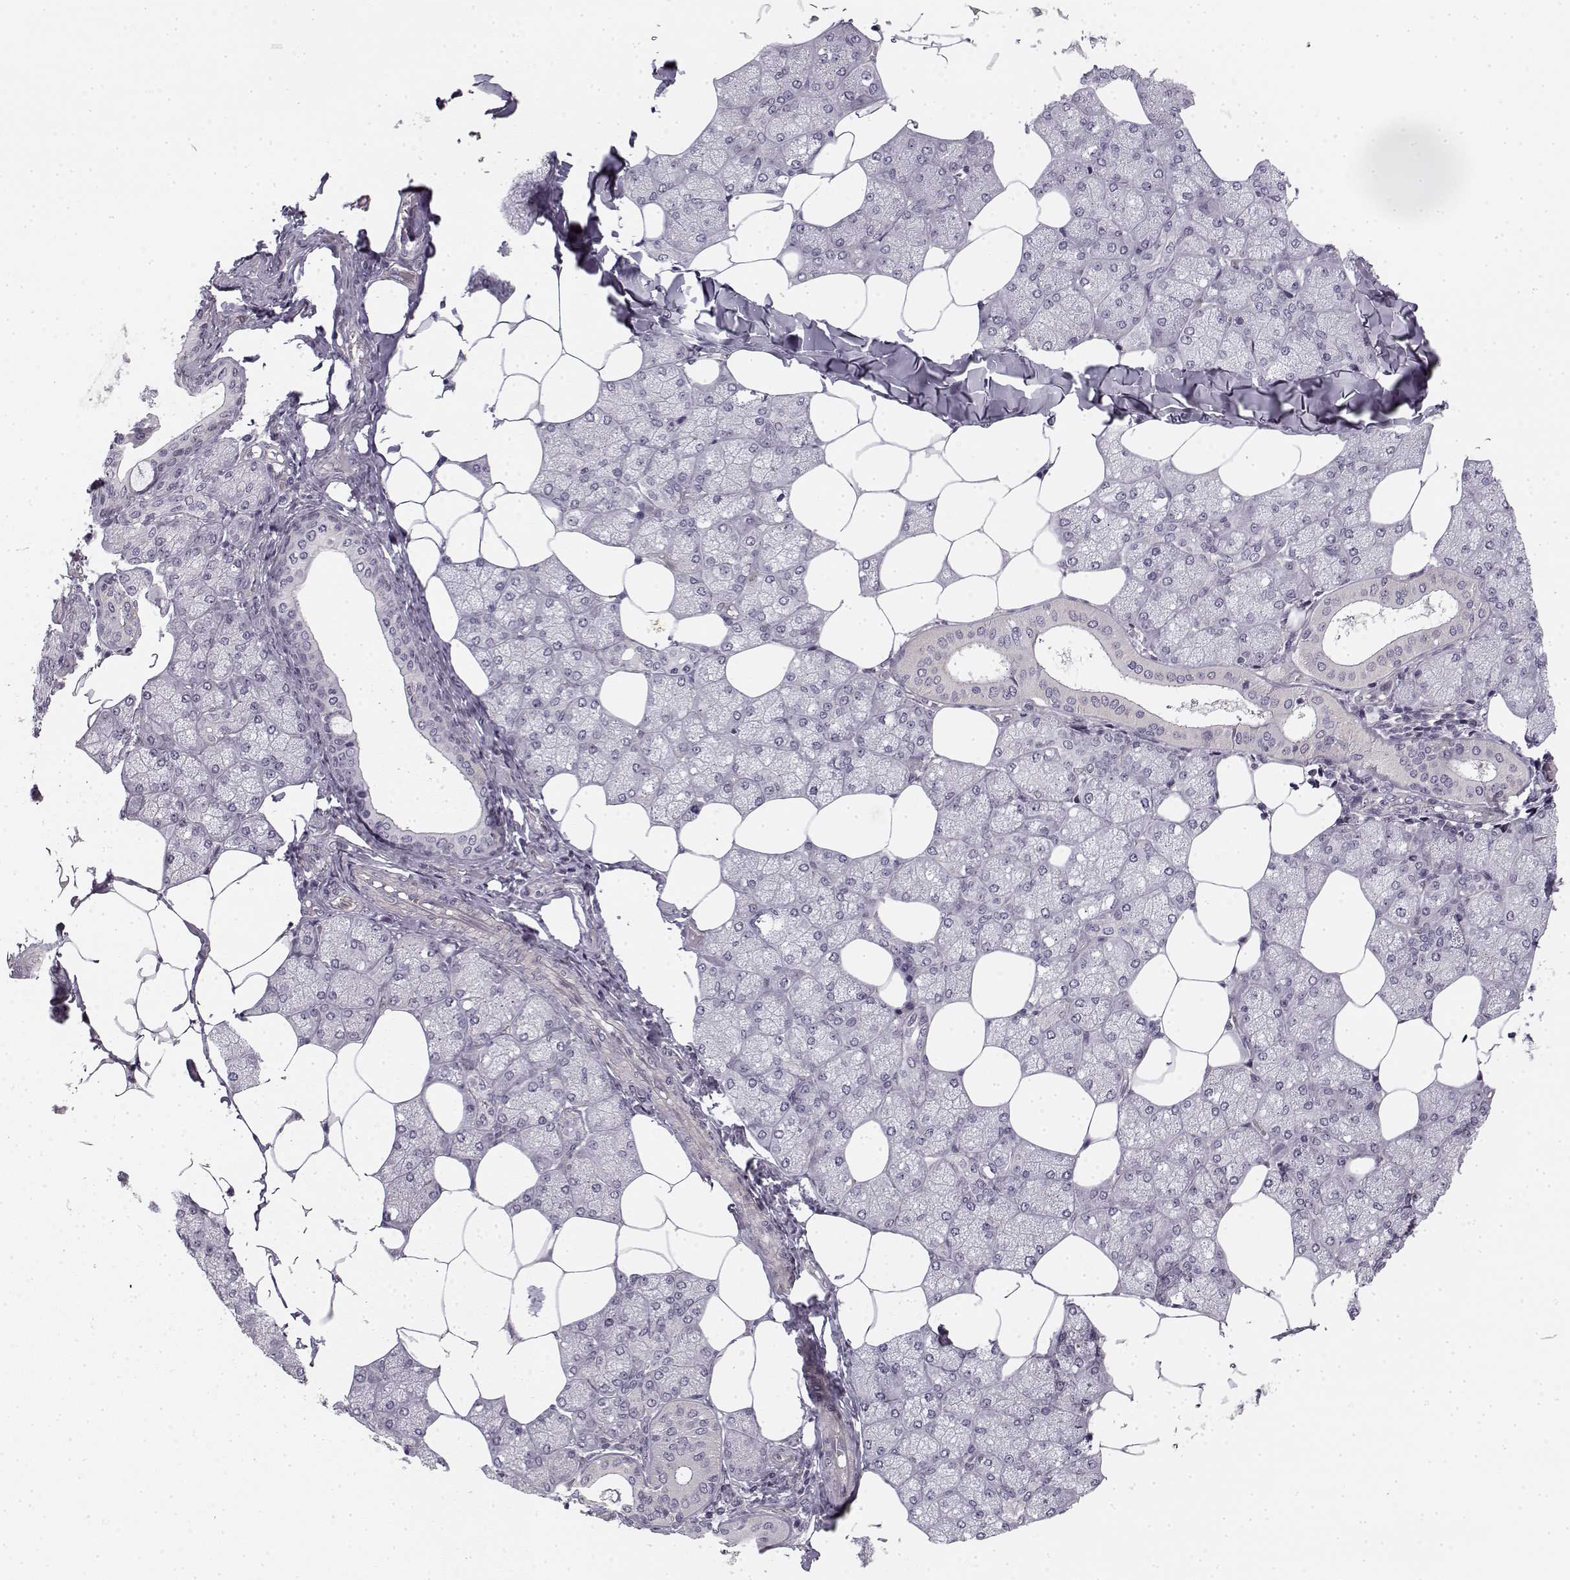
{"staining": {"intensity": "weak", "quantity": "<25%", "location": "cytoplasmic/membranous"}, "tissue": "salivary gland", "cell_type": "Glandular cells", "image_type": "normal", "snomed": [{"axis": "morphology", "description": "Normal tissue, NOS"}, {"axis": "topography", "description": "Salivary gland"}], "caption": "IHC histopathology image of benign salivary gland: human salivary gland stained with DAB (3,3'-diaminobenzidine) exhibits no significant protein expression in glandular cells. (DAB immunohistochemistry visualized using brightfield microscopy, high magnification).", "gene": "MED12L", "patient": {"sex": "female", "age": 43}}